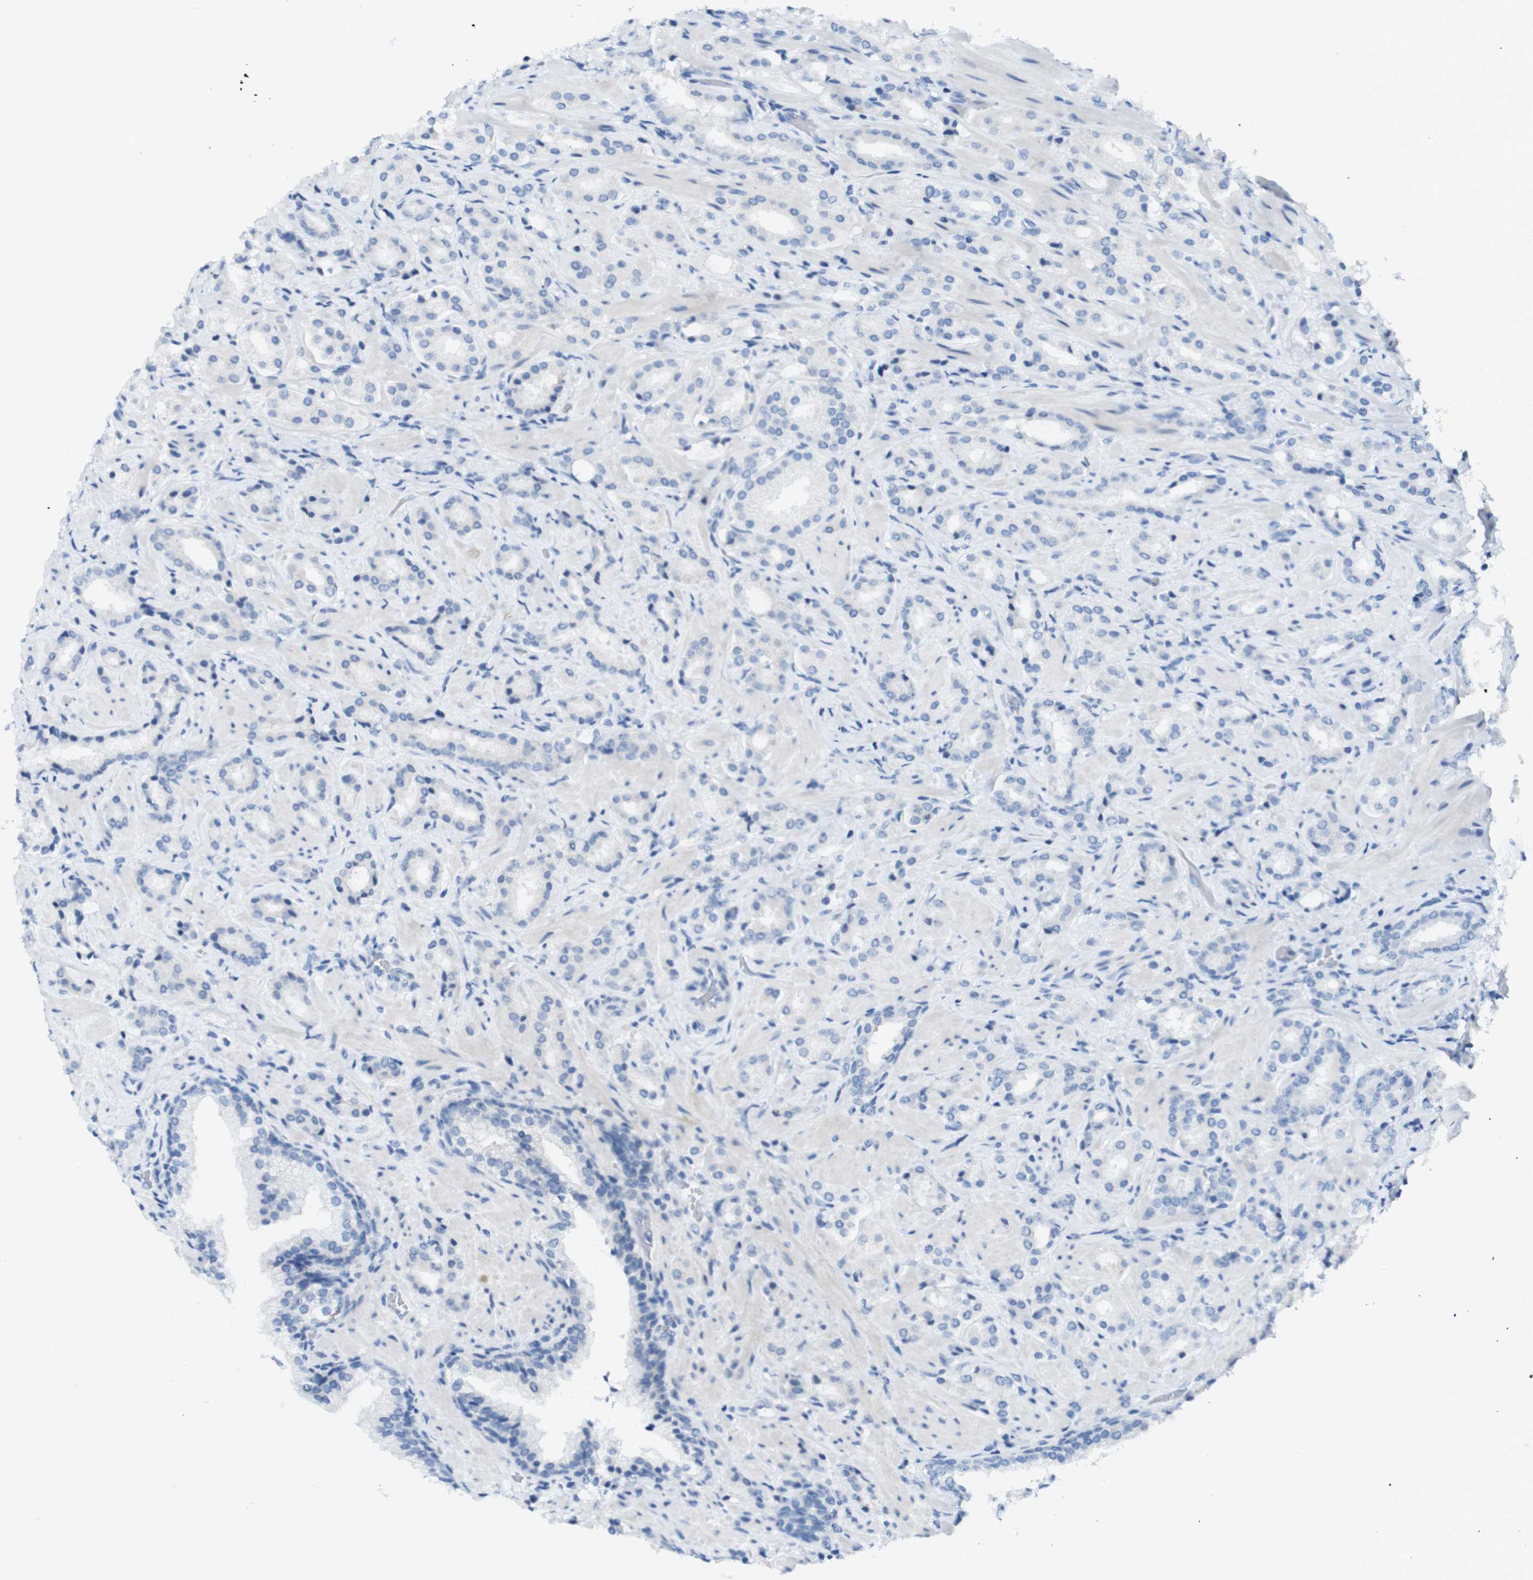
{"staining": {"intensity": "negative", "quantity": "none", "location": "none"}, "tissue": "prostate cancer", "cell_type": "Tumor cells", "image_type": "cancer", "snomed": [{"axis": "morphology", "description": "Adenocarcinoma, High grade"}, {"axis": "topography", "description": "Prostate"}], "caption": "This image is of high-grade adenocarcinoma (prostate) stained with IHC to label a protein in brown with the nuclei are counter-stained blue. There is no expression in tumor cells.", "gene": "OPN1SW", "patient": {"sex": "male", "age": 64}}